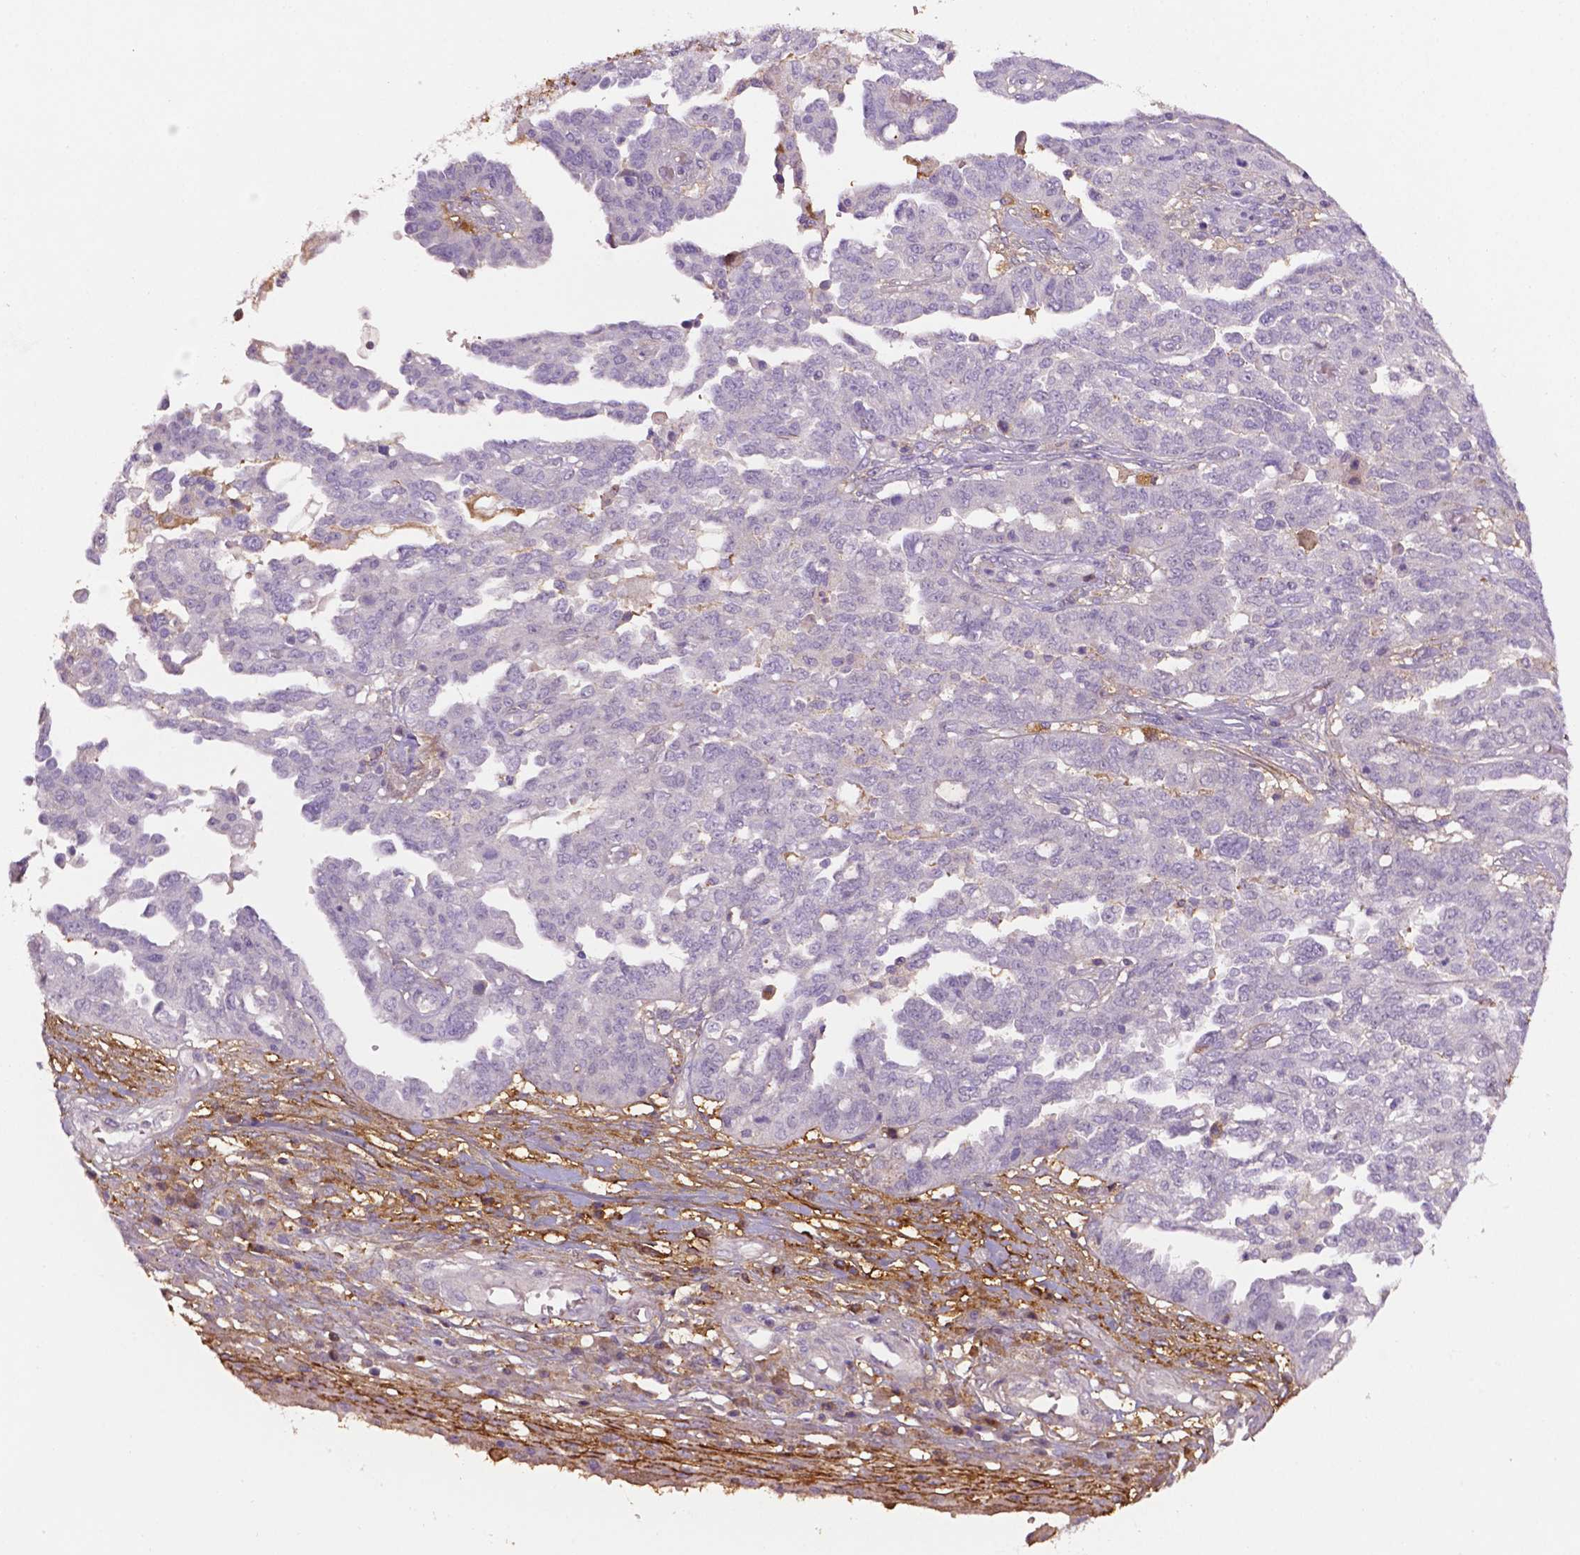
{"staining": {"intensity": "negative", "quantity": "none", "location": "none"}, "tissue": "ovarian cancer", "cell_type": "Tumor cells", "image_type": "cancer", "snomed": [{"axis": "morphology", "description": "Cystadenocarcinoma, serous, NOS"}, {"axis": "topography", "description": "Ovary"}], "caption": "DAB immunohistochemical staining of human serous cystadenocarcinoma (ovarian) exhibits no significant staining in tumor cells. (DAB (3,3'-diaminobenzidine) IHC, high magnification).", "gene": "FBLN1", "patient": {"sex": "female", "age": 67}}